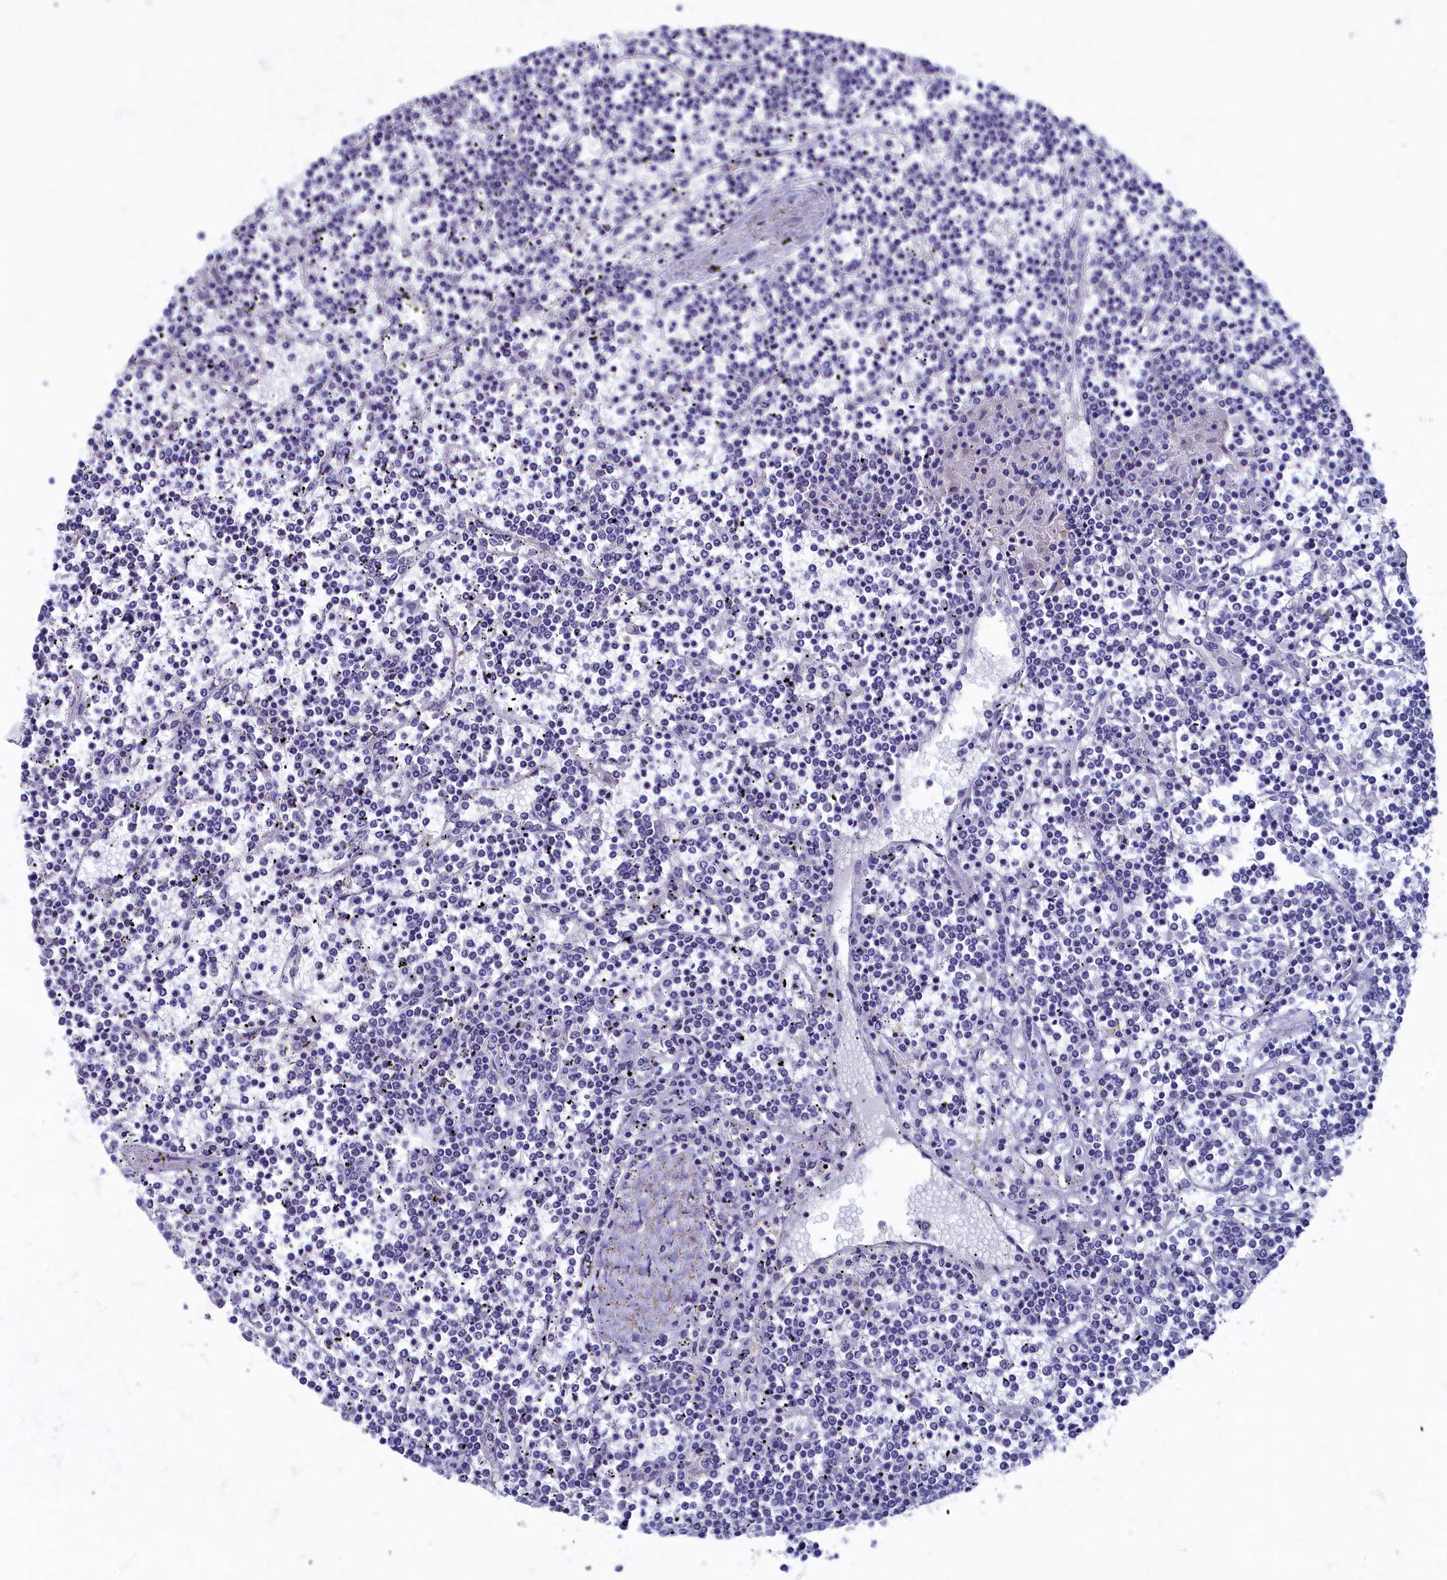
{"staining": {"intensity": "negative", "quantity": "none", "location": "none"}, "tissue": "lymphoma", "cell_type": "Tumor cells", "image_type": "cancer", "snomed": [{"axis": "morphology", "description": "Malignant lymphoma, non-Hodgkin's type, Low grade"}, {"axis": "topography", "description": "Spleen"}], "caption": "DAB (3,3'-diaminobenzidine) immunohistochemical staining of human malignant lymphoma, non-Hodgkin's type (low-grade) reveals no significant staining in tumor cells.", "gene": "OCIAD2", "patient": {"sex": "female", "age": 19}}